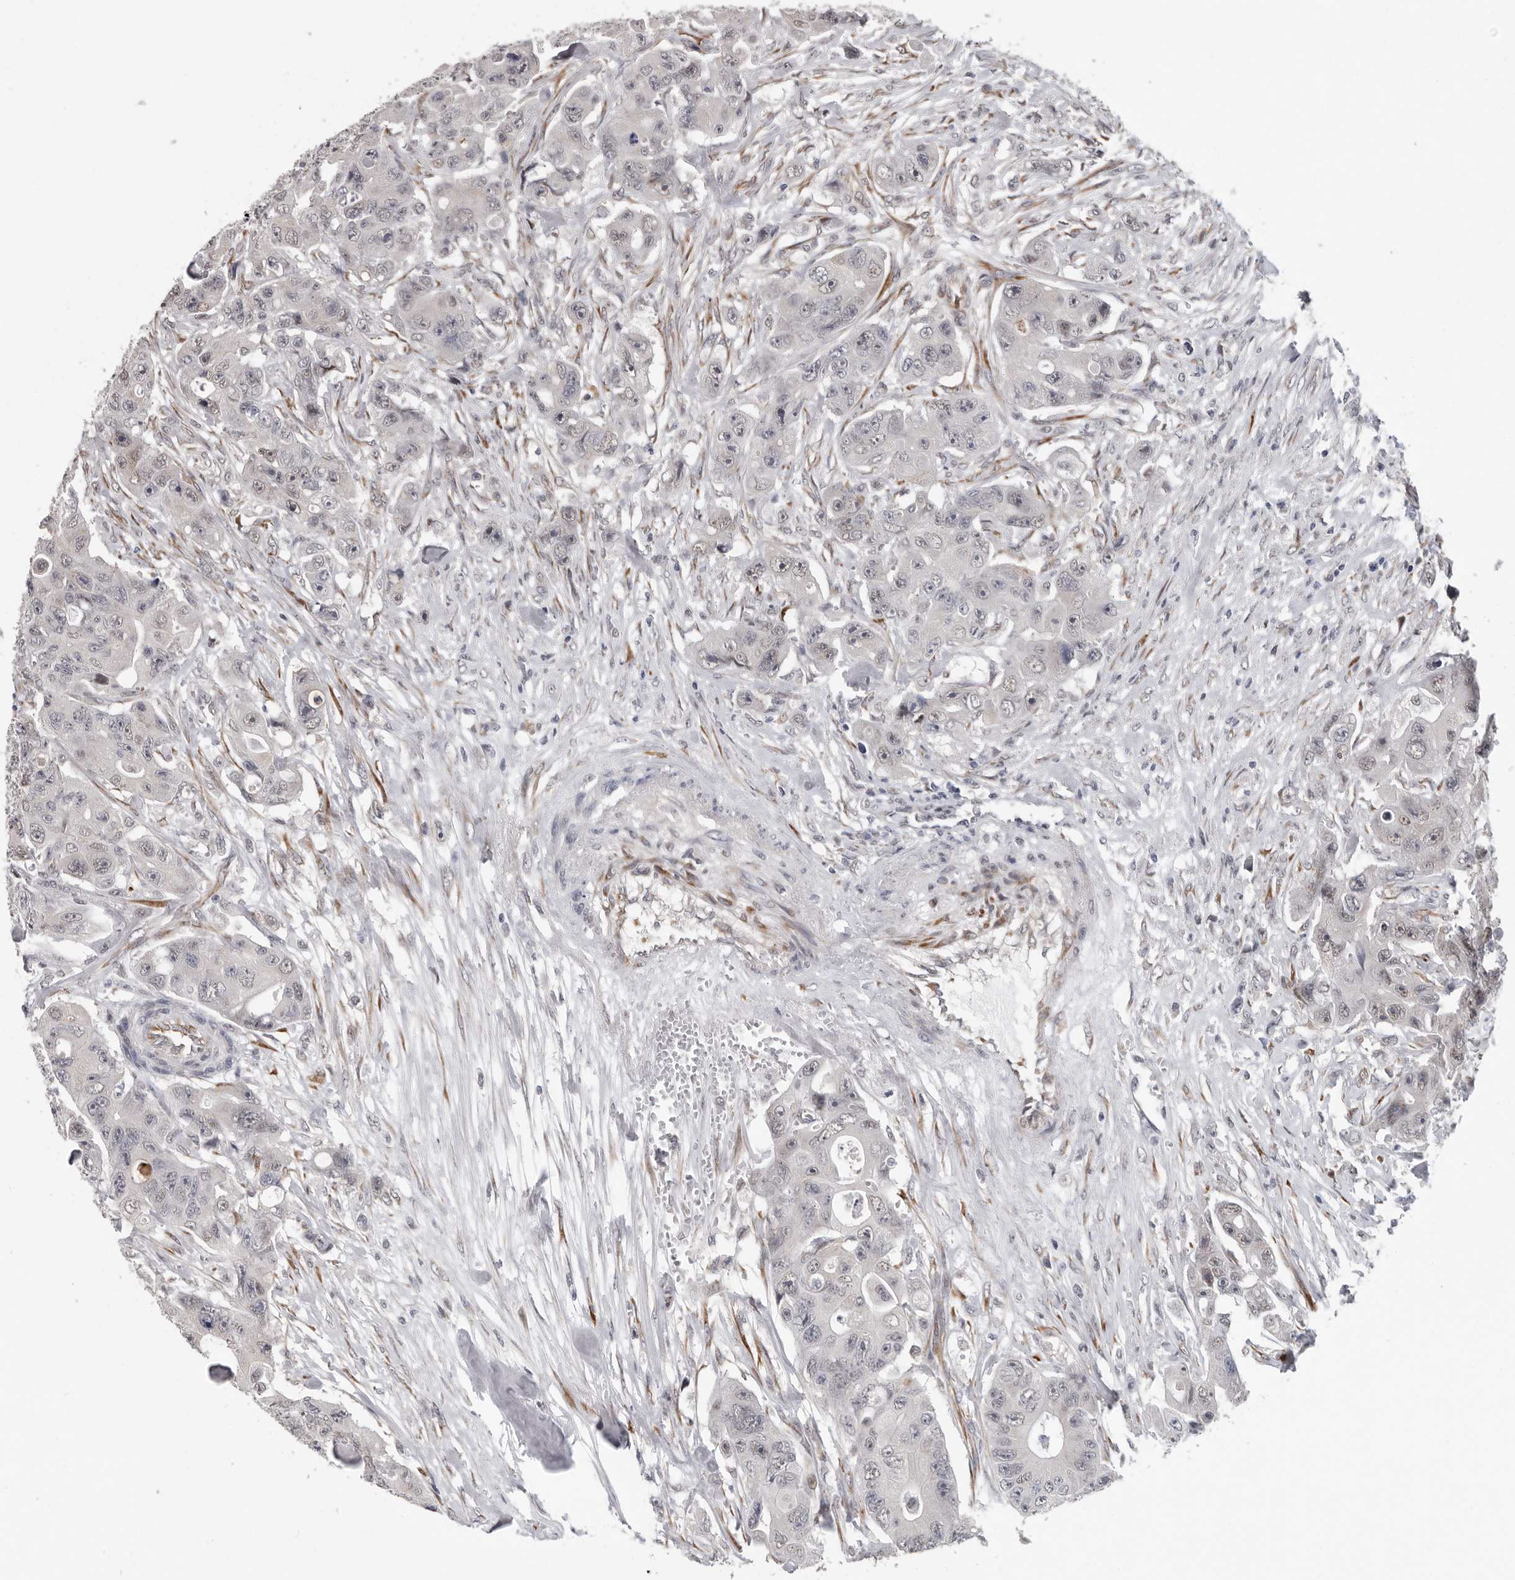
{"staining": {"intensity": "negative", "quantity": "none", "location": "none"}, "tissue": "colorectal cancer", "cell_type": "Tumor cells", "image_type": "cancer", "snomed": [{"axis": "morphology", "description": "Adenocarcinoma, NOS"}, {"axis": "topography", "description": "Colon"}], "caption": "The immunohistochemistry (IHC) image has no significant expression in tumor cells of adenocarcinoma (colorectal) tissue. (IHC, brightfield microscopy, high magnification).", "gene": "RALGPS2", "patient": {"sex": "female", "age": 46}}